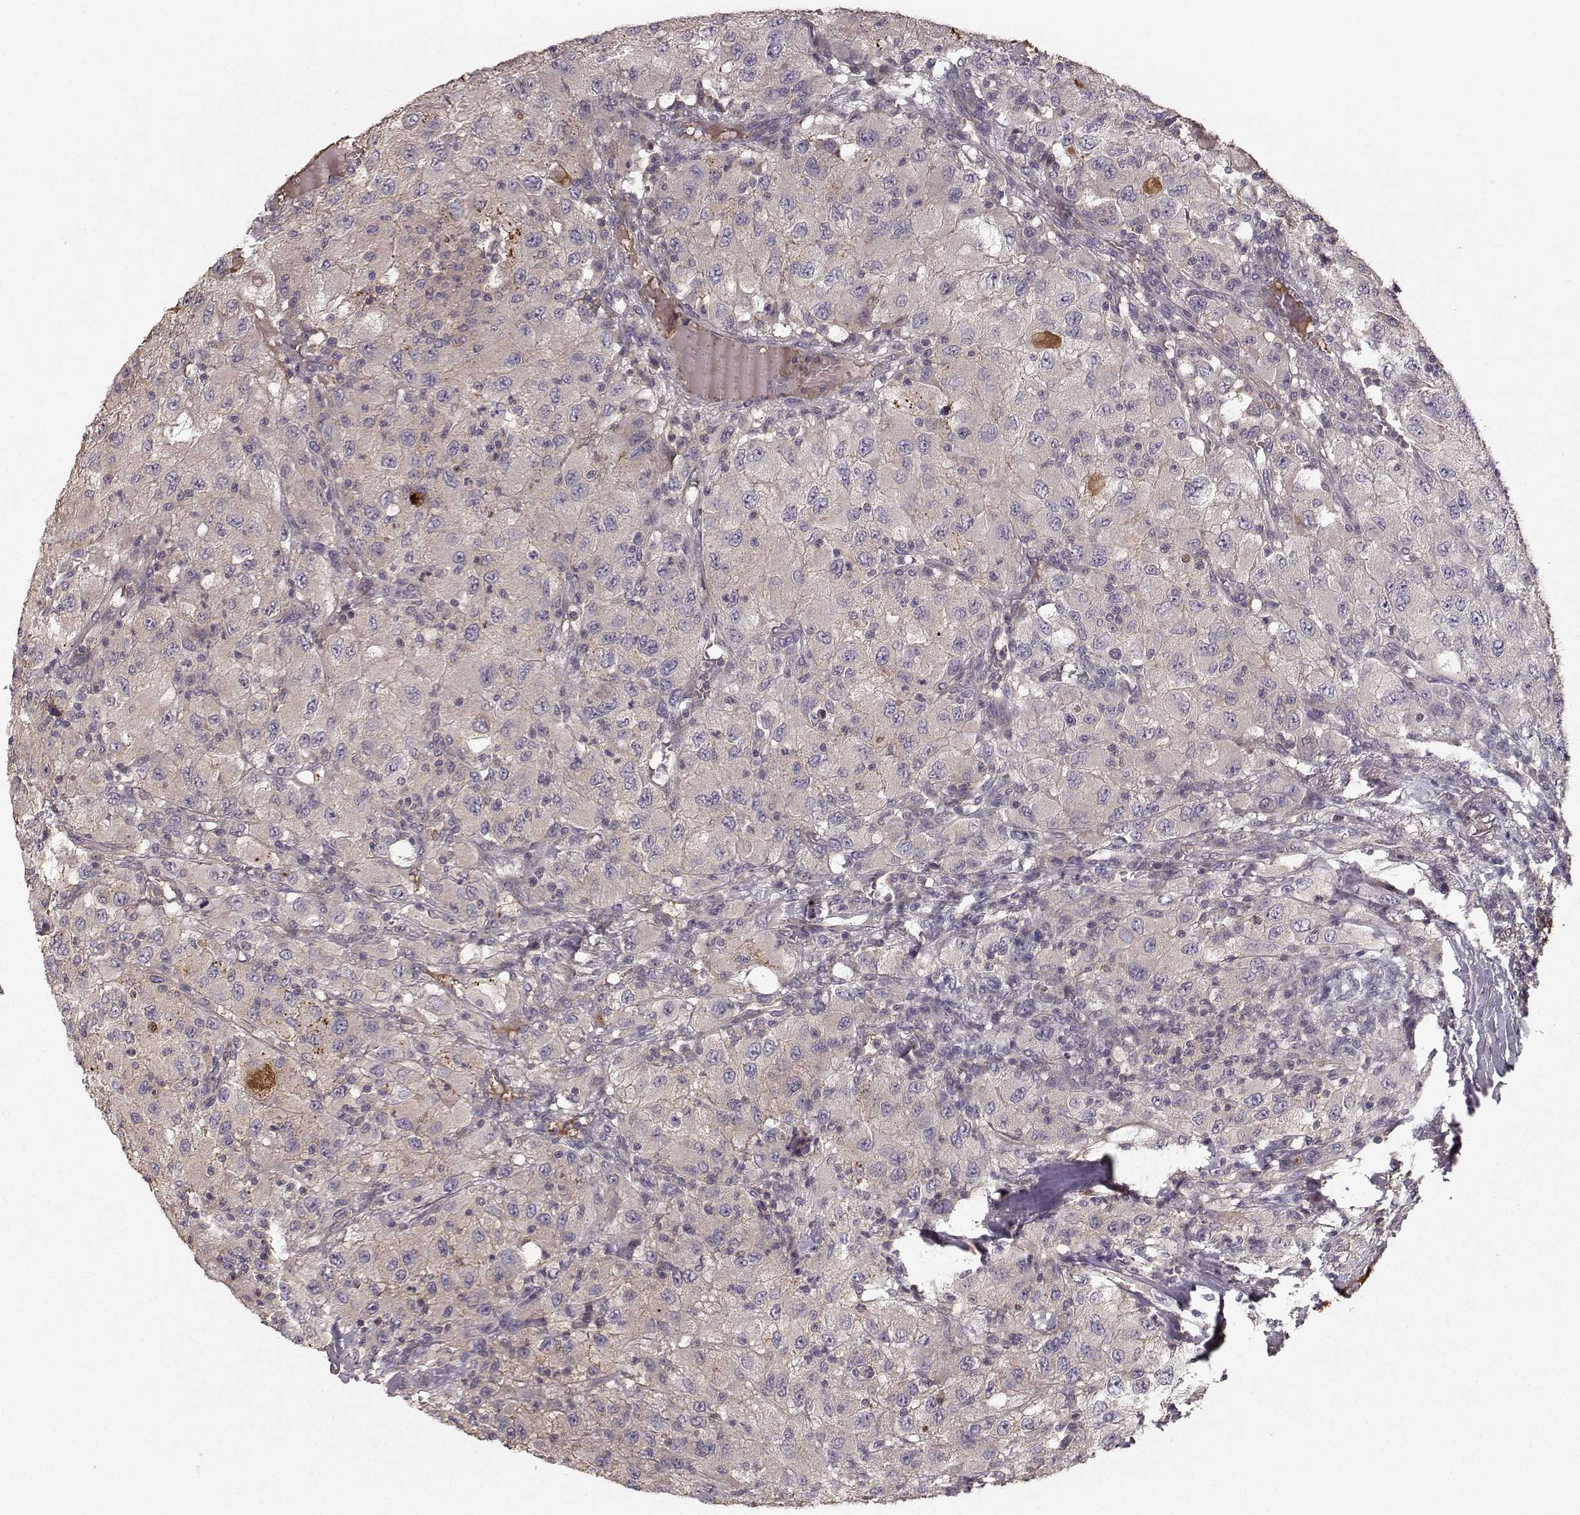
{"staining": {"intensity": "negative", "quantity": "none", "location": "none"}, "tissue": "renal cancer", "cell_type": "Tumor cells", "image_type": "cancer", "snomed": [{"axis": "morphology", "description": "Adenocarcinoma, NOS"}, {"axis": "topography", "description": "Kidney"}], "caption": "This is an immunohistochemistry image of renal cancer. There is no expression in tumor cells.", "gene": "WNT6", "patient": {"sex": "female", "age": 67}}